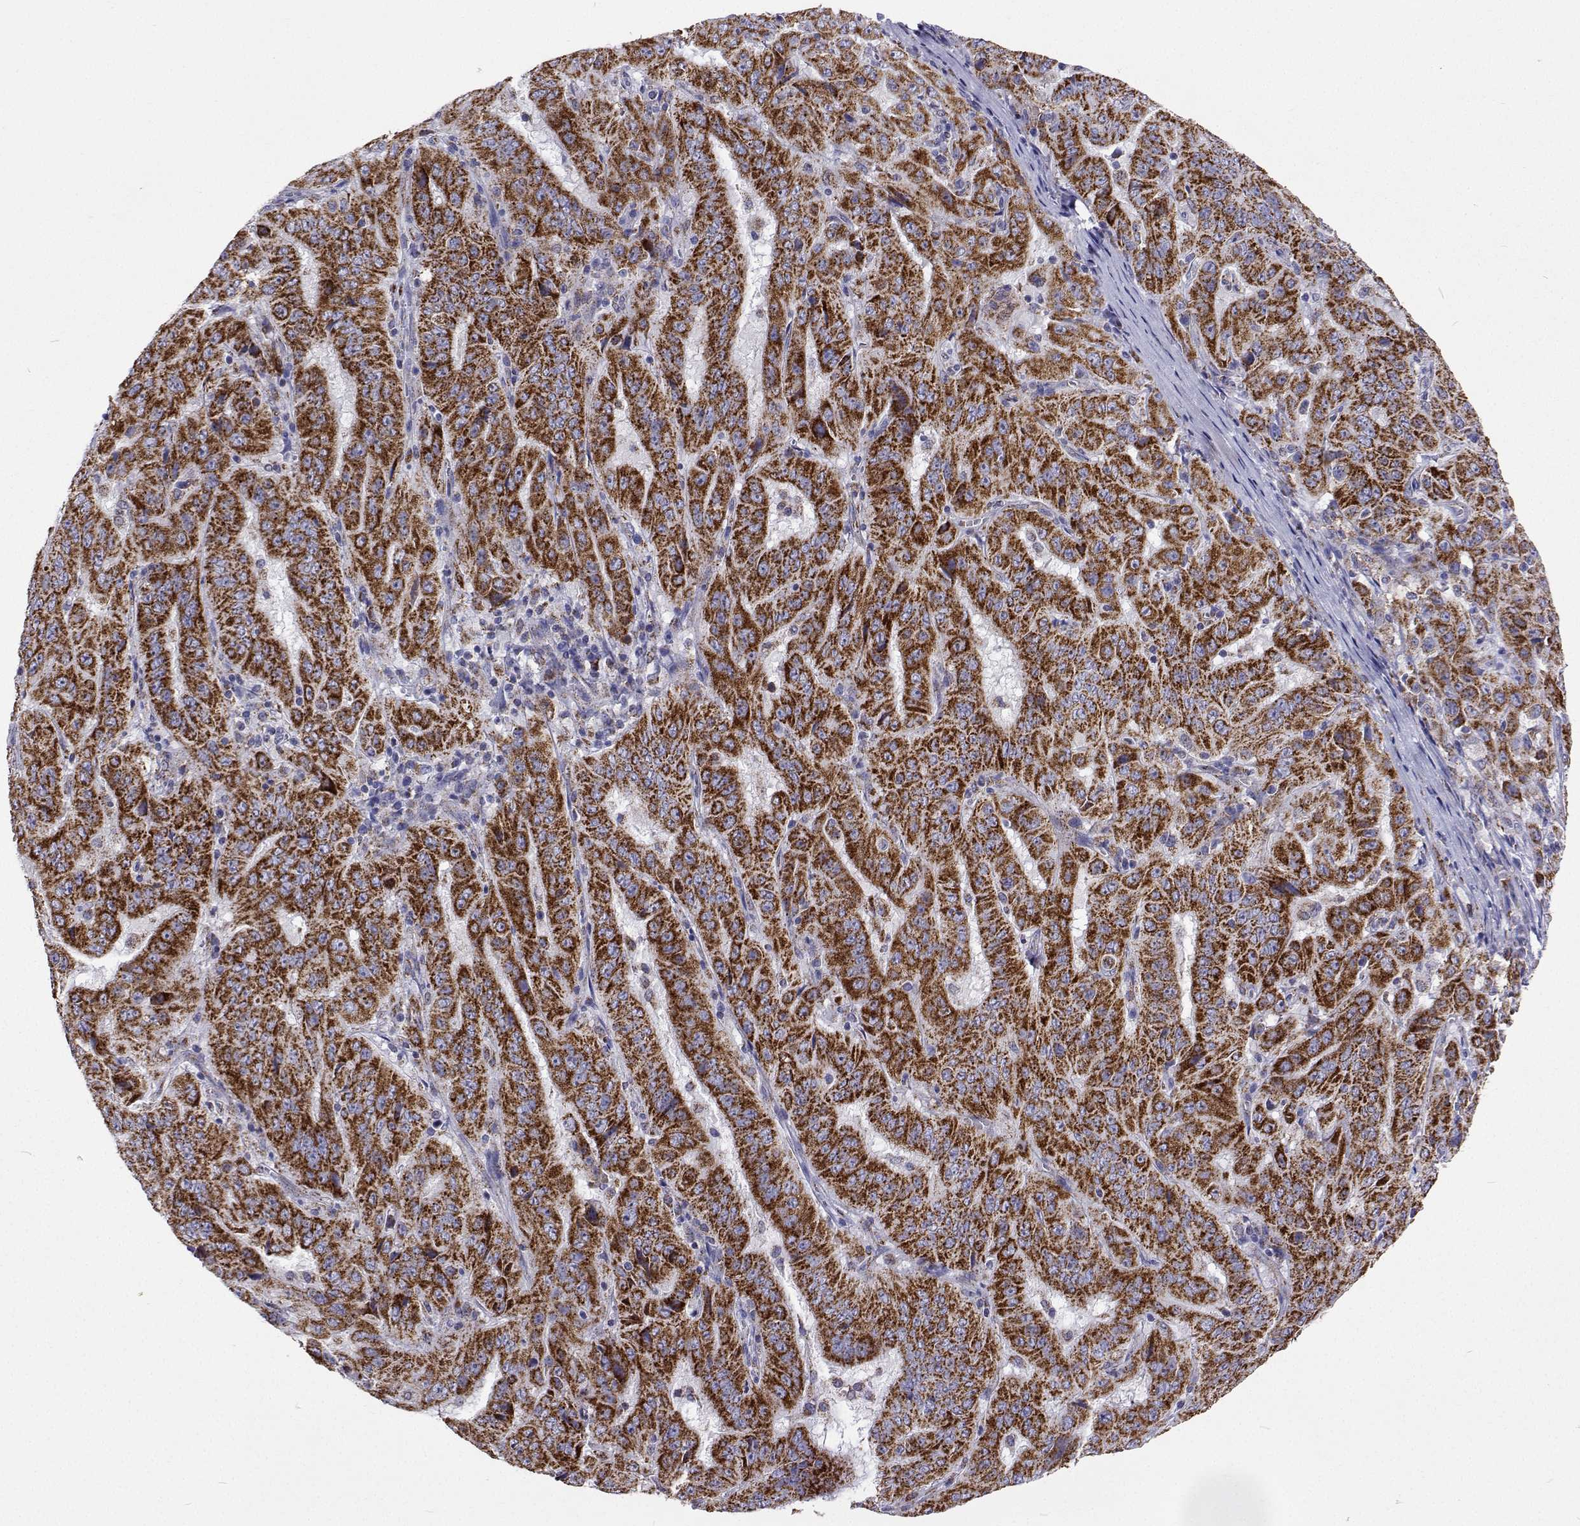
{"staining": {"intensity": "strong", "quantity": ">75%", "location": "cytoplasmic/membranous"}, "tissue": "pancreatic cancer", "cell_type": "Tumor cells", "image_type": "cancer", "snomed": [{"axis": "morphology", "description": "Adenocarcinoma, NOS"}, {"axis": "topography", "description": "Pancreas"}], "caption": "Protein staining reveals strong cytoplasmic/membranous positivity in about >75% of tumor cells in pancreatic cancer (adenocarcinoma).", "gene": "MCCC2", "patient": {"sex": "male", "age": 63}}